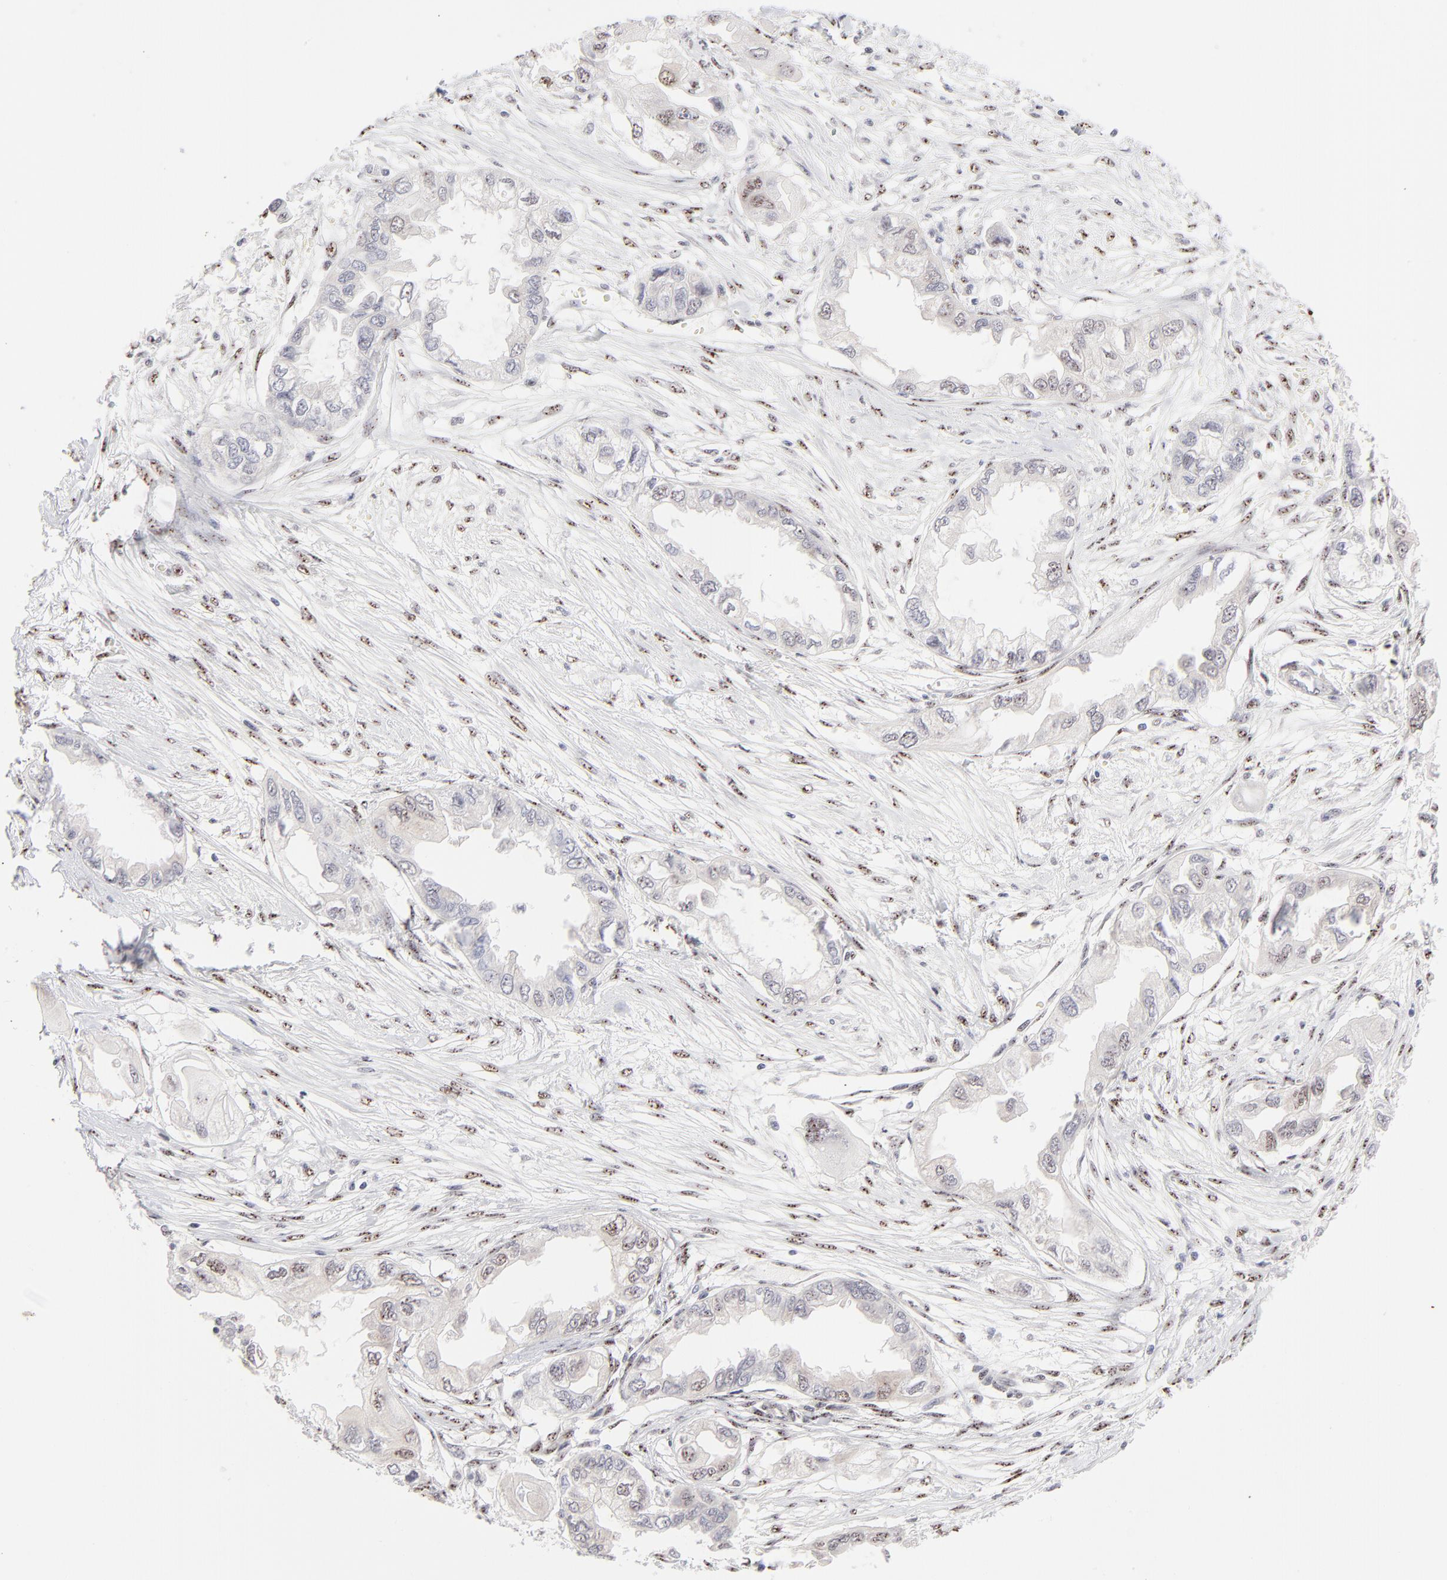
{"staining": {"intensity": "negative", "quantity": "none", "location": "none"}, "tissue": "endometrial cancer", "cell_type": "Tumor cells", "image_type": "cancer", "snomed": [{"axis": "morphology", "description": "Adenocarcinoma, NOS"}, {"axis": "topography", "description": "Endometrium"}], "caption": "DAB (3,3'-diaminobenzidine) immunohistochemical staining of human endometrial cancer exhibits no significant expression in tumor cells. The staining was performed using DAB (3,3'-diaminobenzidine) to visualize the protein expression in brown, while the nuclei were stained in blue with hematoxylin (Magnification: 20x).", "gene": "STAT3", "patient": {"sex": "female", "age": 67}}